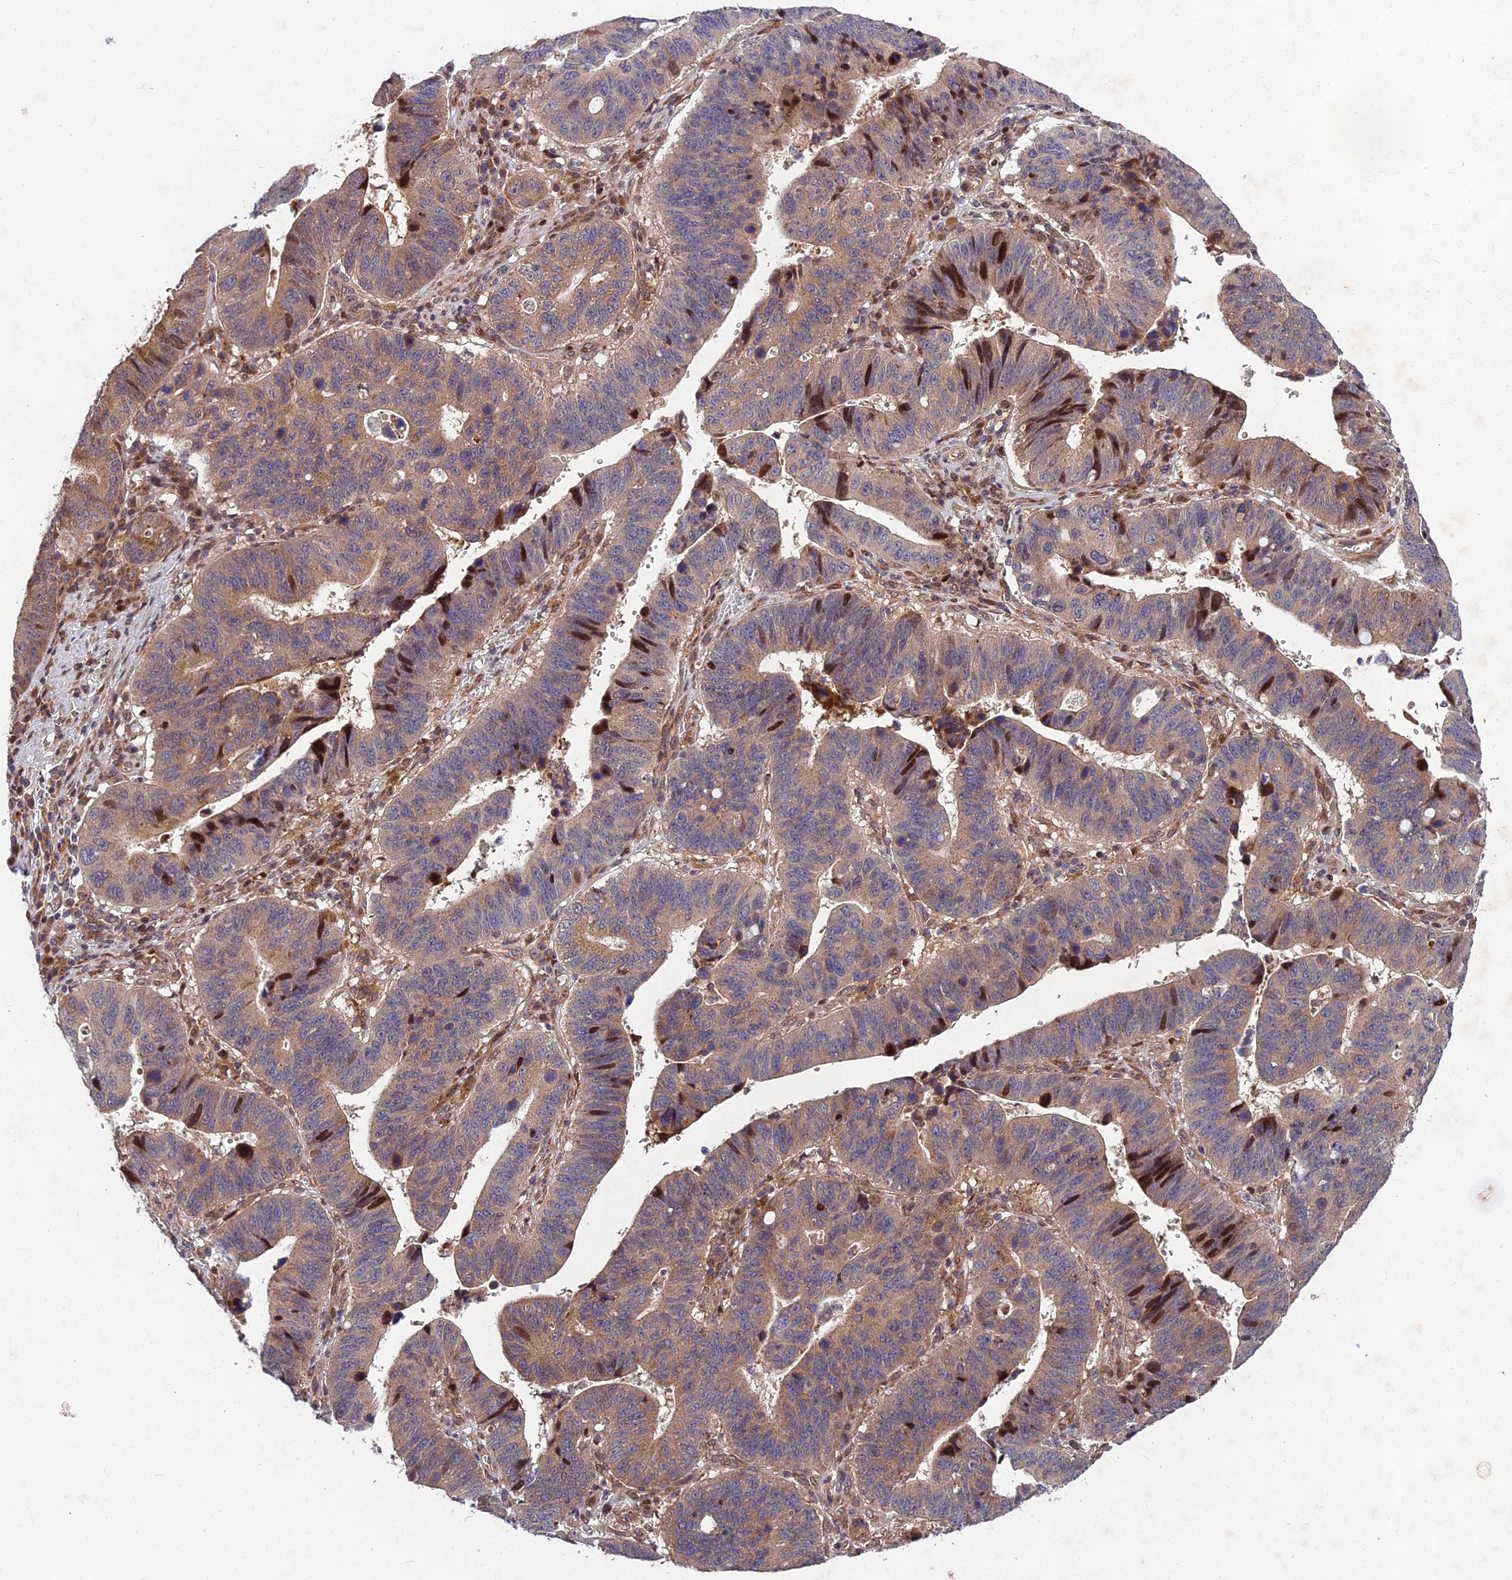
{"staining": {"intensity": "strong", "quantity": "<25%", "location": "cytoplasmic/membranous,nuclear"}, "tissue": "stomach cancer", "cell_type": "Tumor cells", "image_type": "cancer", "snomed": [{"axis": "morphology", "description": "Adenocarcinoma, NOS"}, {"axis": "topography", "description": "Stomach"}], "caption": "Adenocarcinoma (stomach) stained with a protein marker exhibits strong staining in tumor cells.", "gene": "MKKS", "patient": {"sex": "male", "age": 59}}